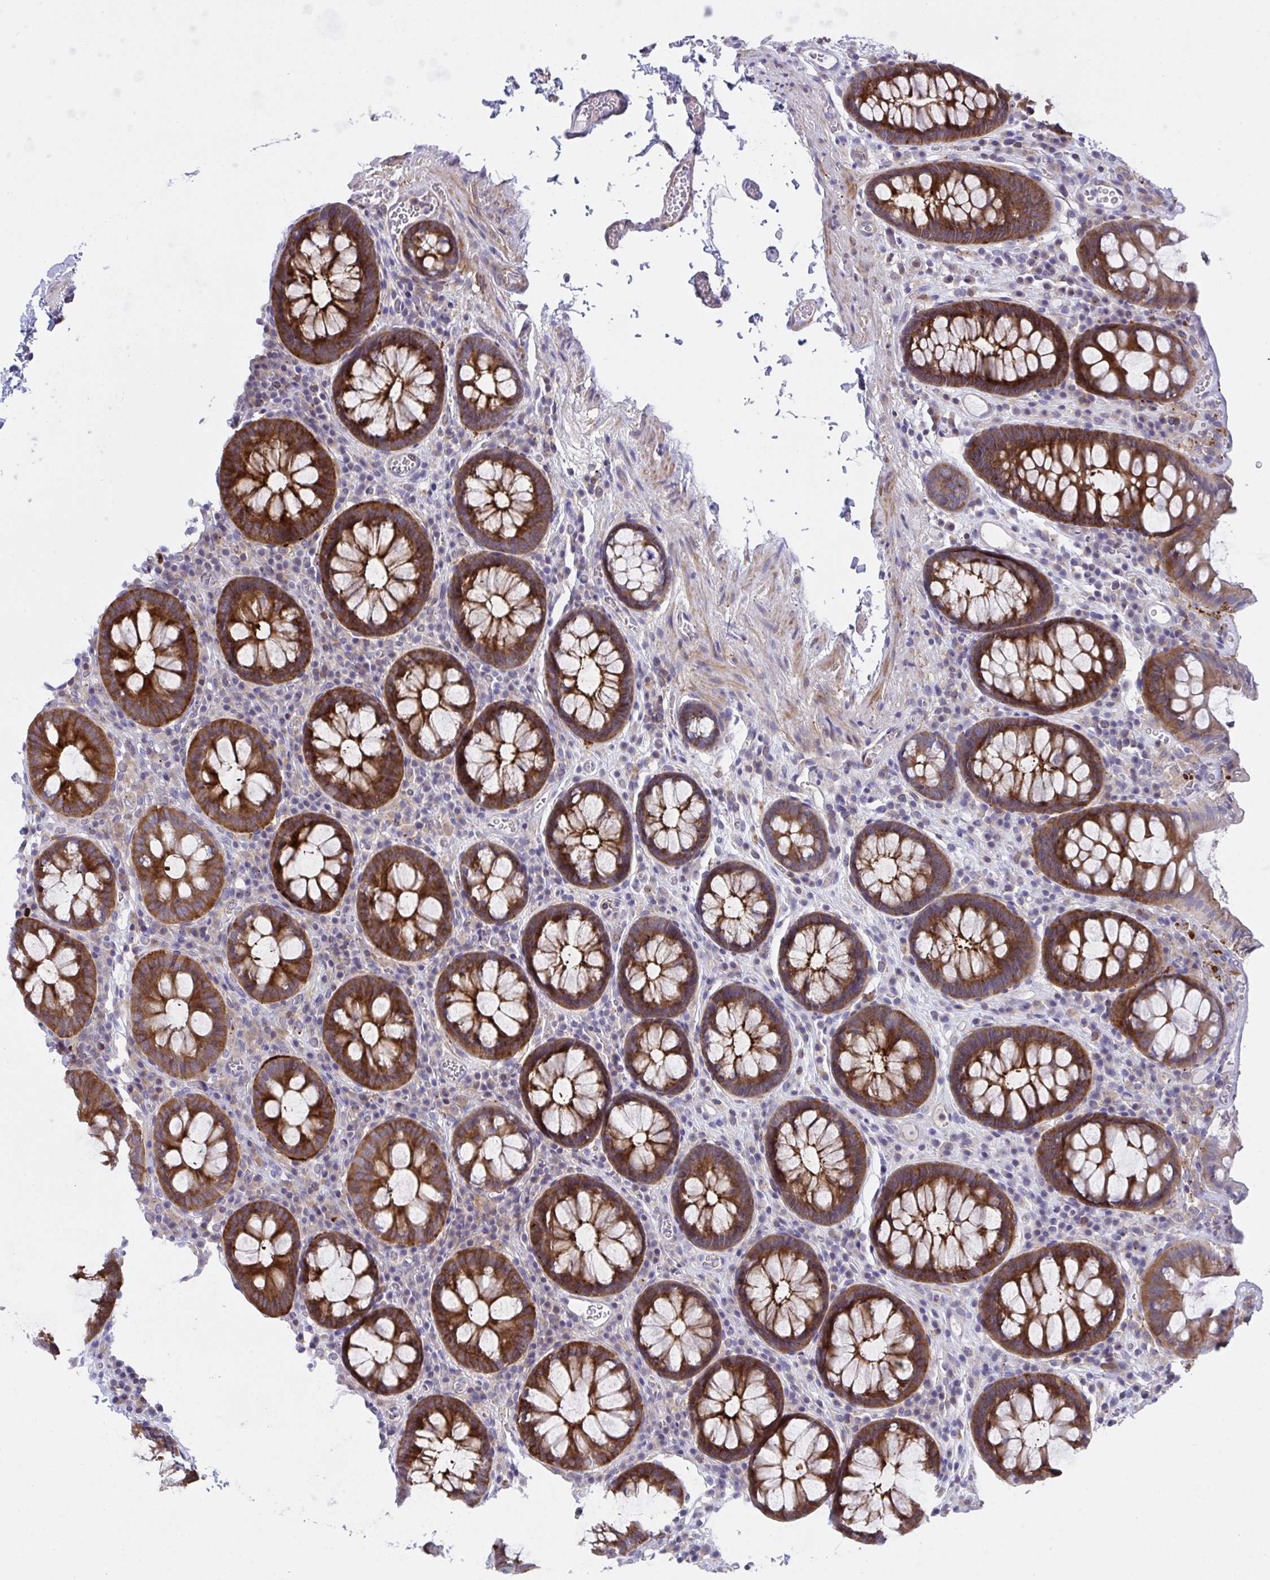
{"staining": {"intensity": "moderate", "quantity": ">75%", "location": "cytoplasmic/membranous"}, "tissue": "colon", "cell_type": "Endothelial cells", "image_type": "normal", "snomed": [{"axis": "morphology", "description": "Normal tissue, NOS"}, {"axis": "topography", "description": "Colon"}, {"axis": "topography", "description": "Peripheral nerve tissue"}], "caption": "Brown immunohistochemical staining in benign colon shows moderate cytoplasmic/membranous expression in about >75% of endothelial cells. (DAB IHC, brown staining for protein, blue staining for nuclei).", "gene": "PPIH", "patient": {"sex": "male", "age": 84}}